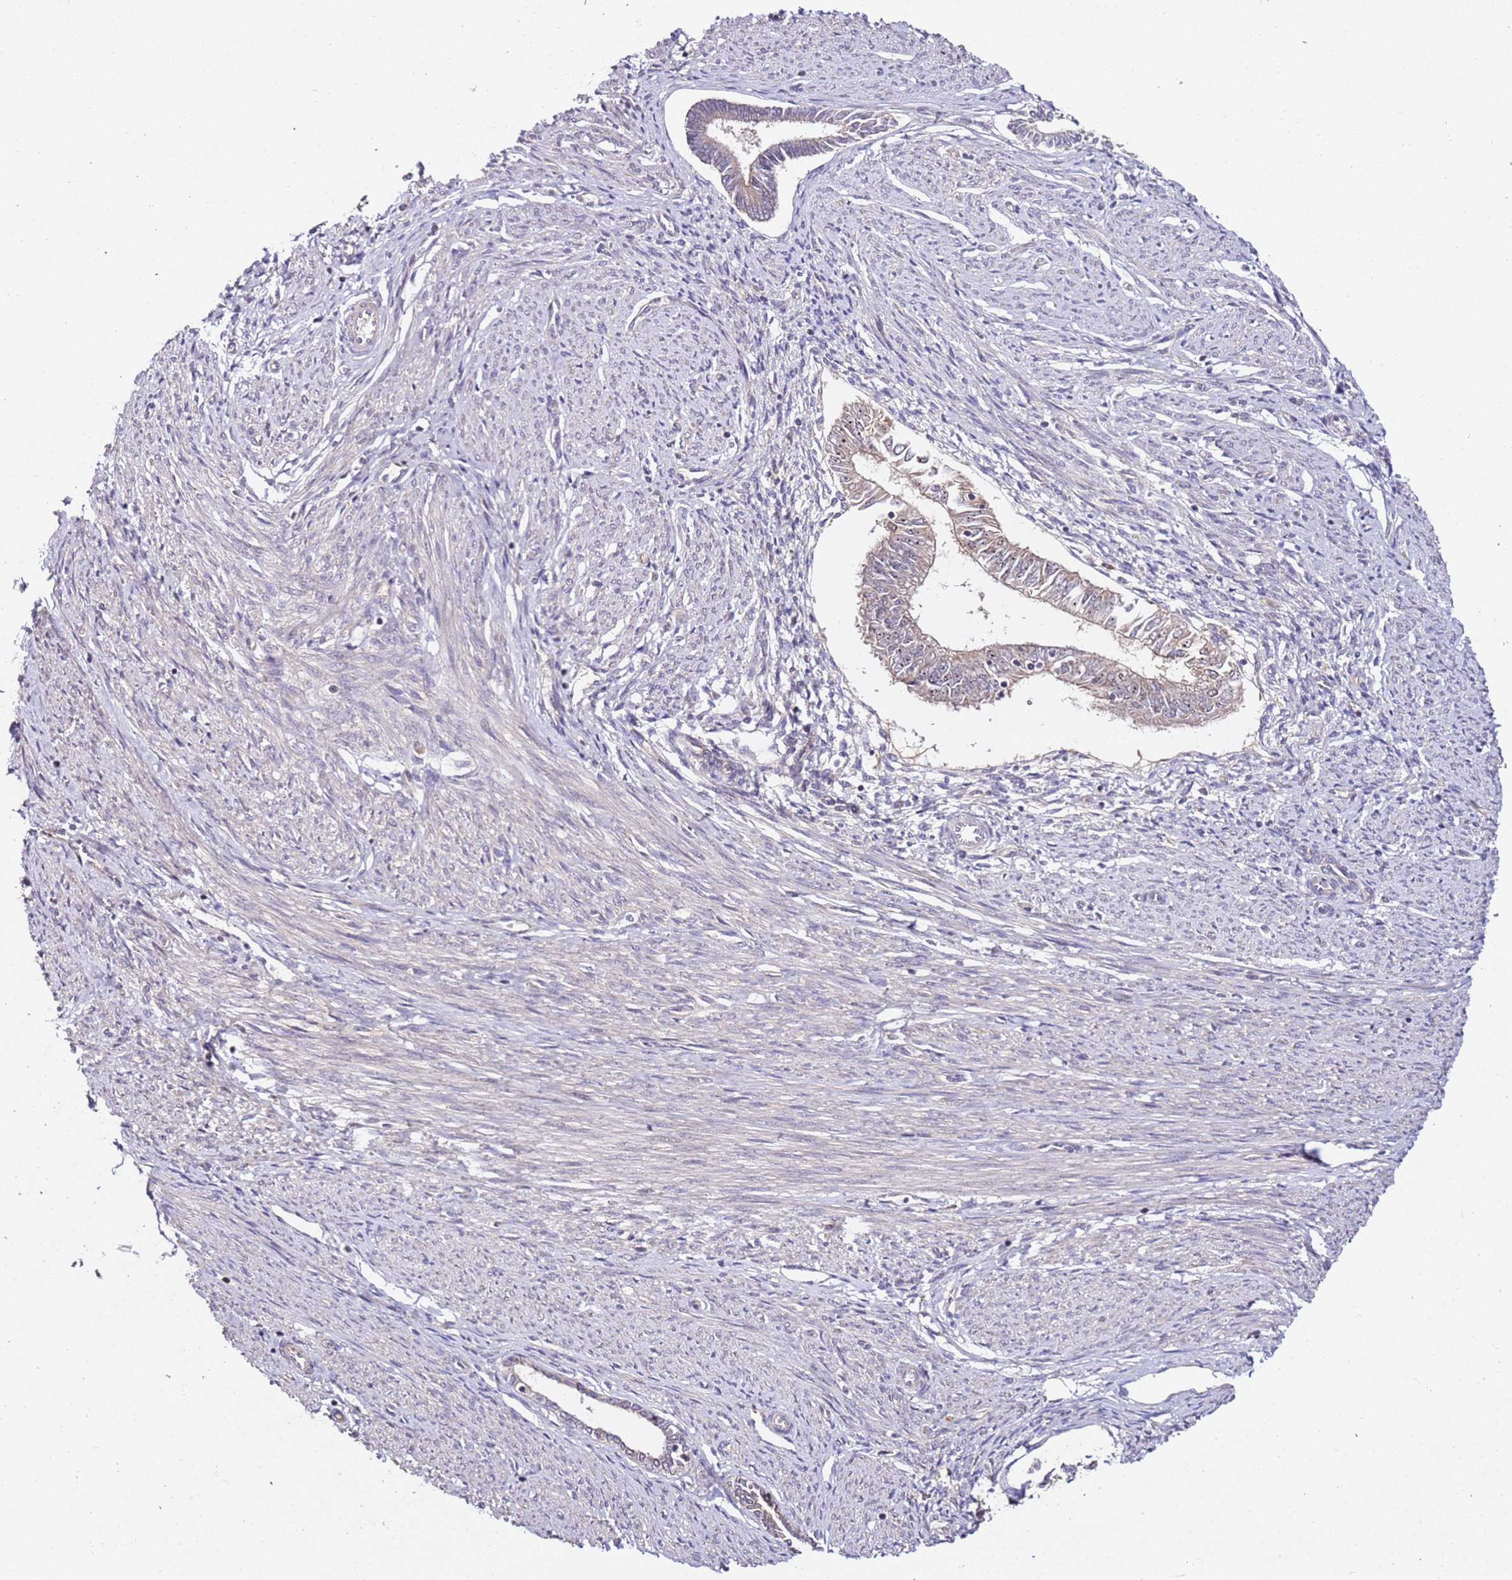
{"staining": {"intensity": "weak", "quantity": "<25%", "location": "cytoplasmic/membranous,nuclear"}, "tissue": "endometrial cancer", "cell_type": "Tumor cells", "image_type": "cancer", "snomed": [{"axis": "morphology", "description": "Adenocarcinoma, NOS"}, {"axis": "topography", "description": "Endometrium"}], "caption": "An IHC image of endometrial adenocarcinoma is shown. There is no staining in tumor cells of endometrial adenocarcinoma. (DAB (3,3'-diaminobenzidine) immunohistochemistry with hematoxylin counter stain).", "gene": "DDX27", "patient": {"sex": "female", "age": 58}}